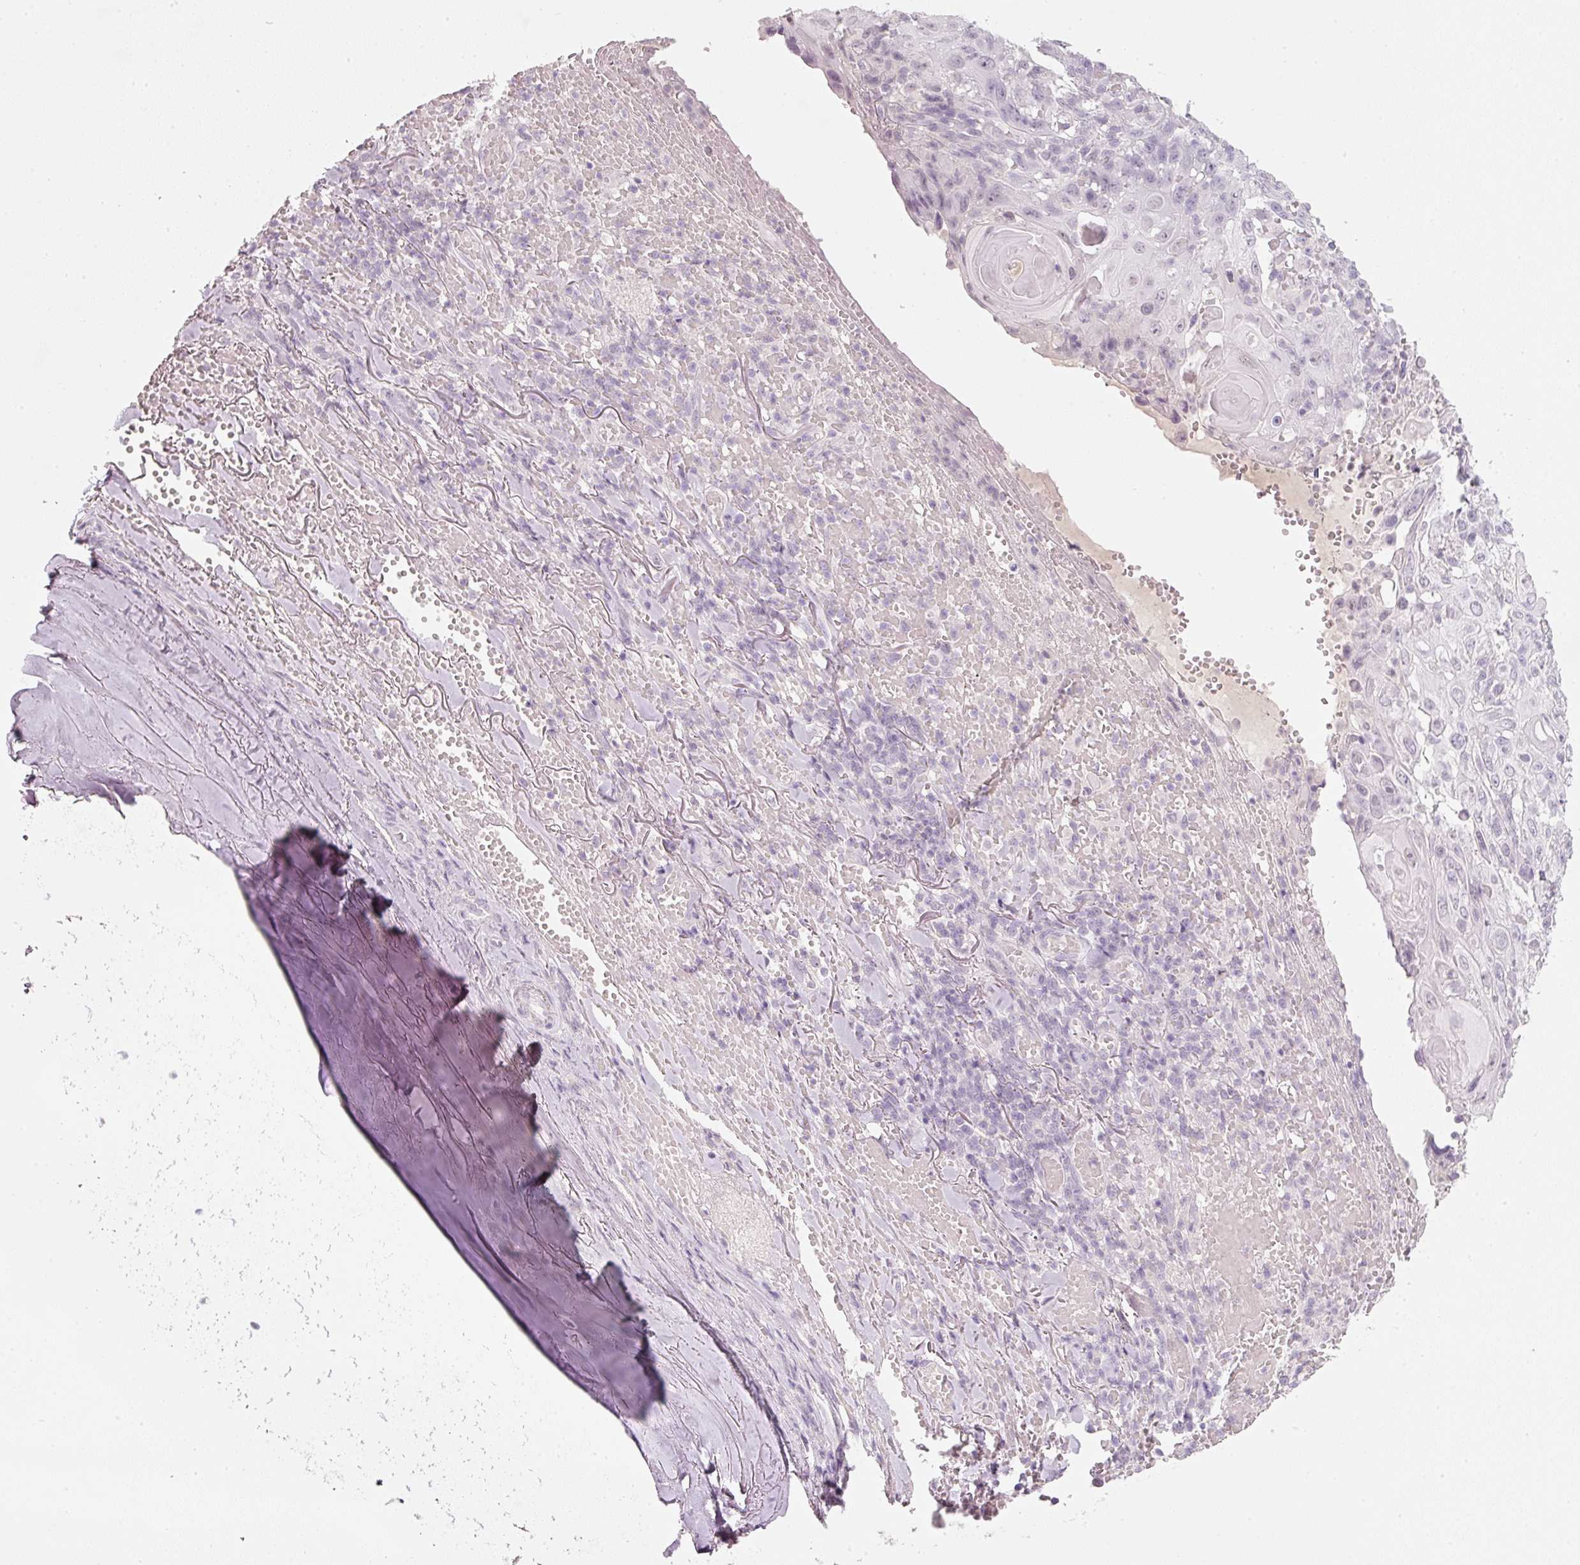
{"staining": {"intensity": "negative", "quantity": "none", "location": "none"}, "tissue": "skin cancer", "cell_type": "Tumor cells", "image_type": "cancer", "snomed": [{"axis": "morphology", "description": "Normal tissue, NOS"}, {"axis": "morphology", "description": "Squamous cell carcinoma, NOS"}, {"axis": "topography", "description": "Skin"}, {"axis": "topography", "description": "Cartilage tissue"}], "caption": "Immunohistochemistry histopathology image of human skin squamous cell carcinoma stained for a protein (brown), which reveals no staining in tumor cells. (DAB immunohistochemistry (IHC) with hematoxylin counter stain).", "gene": "ENSG00000206549", "patient": {"sex": "female", "age": 79}}